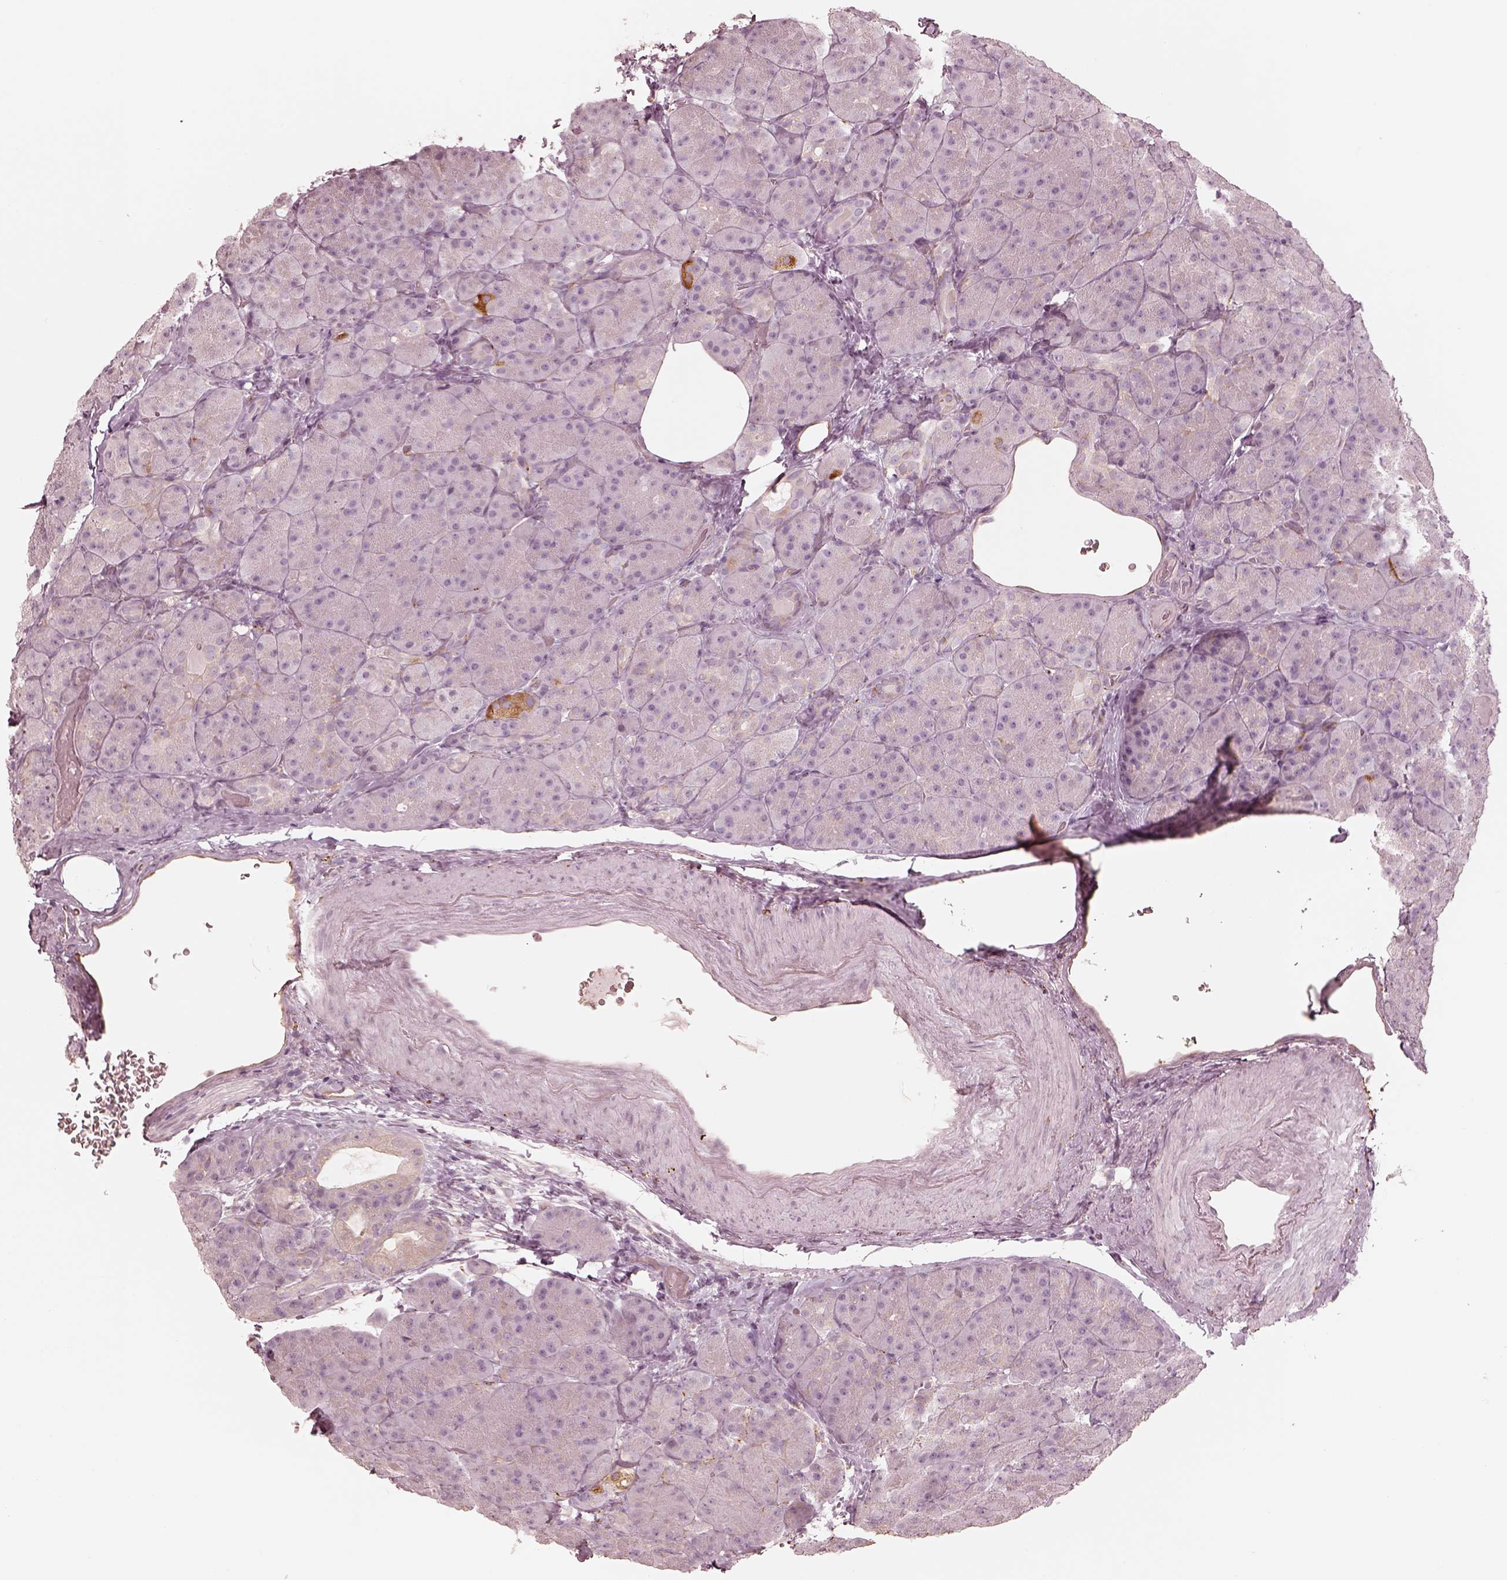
{"staining": {"intensity": "negative", "quantity": "none", "location": "none"}, "tissue": "pancreas", "cell_type": "Exocrine glandular cells", "image_type": "normal", "snomed": [{"axis": "morphology", "description": "Normal tissue, NOS"}, {"axis": "topography", "description": "Pancreas"}], "caption": "The image displays no staining of exocrine glandular cells in unremarkable pancreas.", "gene": "RAB3C", "patient": {"sex": "male", "age": 57}}